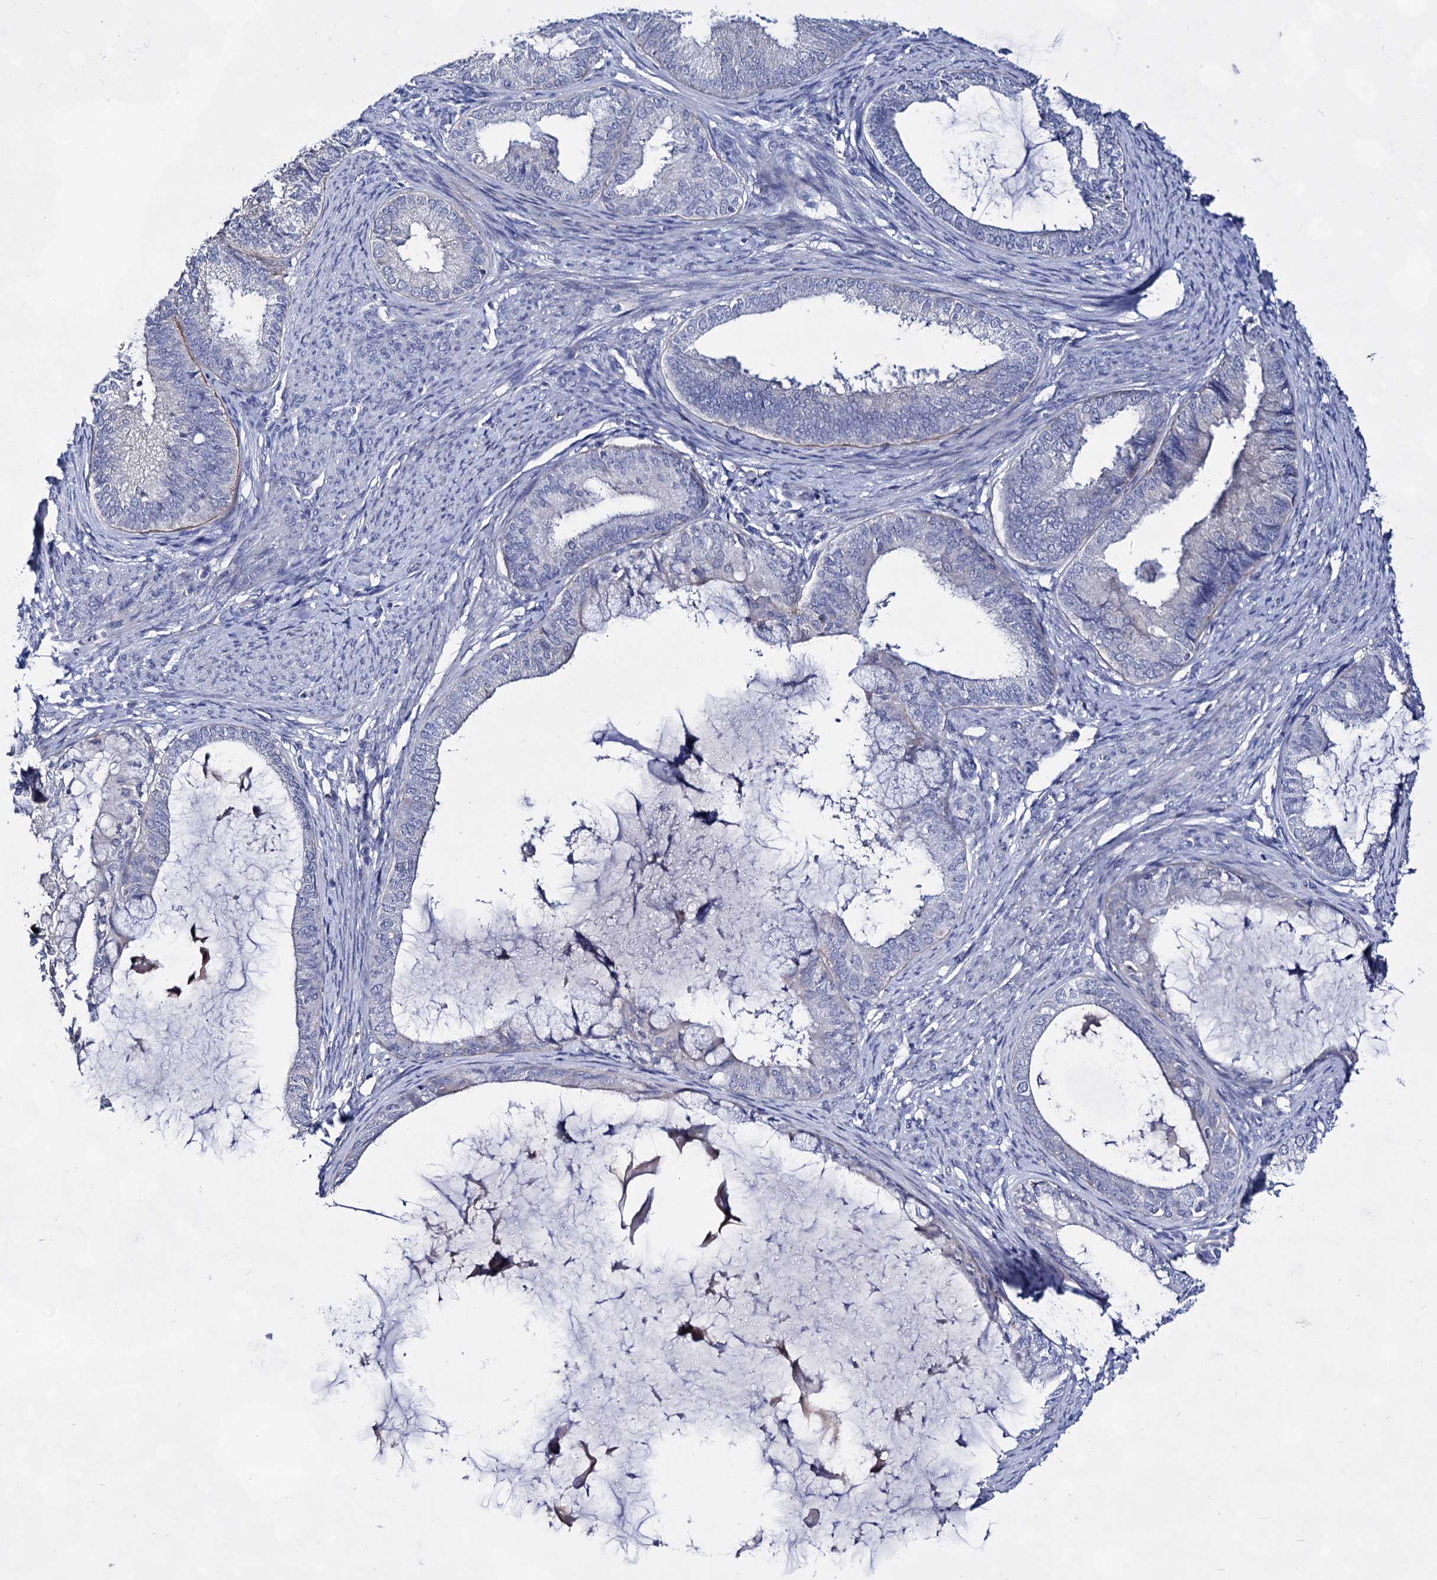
{"staining": {"intensity": "negative", "quantity": "none", "location": "none"}, "tissue": "endometrial cancer", "cell_type": "Tumor cells", "image_type": "cancer", "snomed": [{"axis": "morphology", "description": "Adenocarcinoma, NOS"}, {"axis": "topography", "description": "Endometrium"}], "caption": "DAB immunohistochemical staining of human endometrial adenocarcinoma displays no significant expression in tumor cells. (DAB (3,3'-diaminobenzidine) IHC visualized using brightfield microscopy, high magnification).", "gene": "PLIN1", "patient": {"sex": "female", "age": 86}}